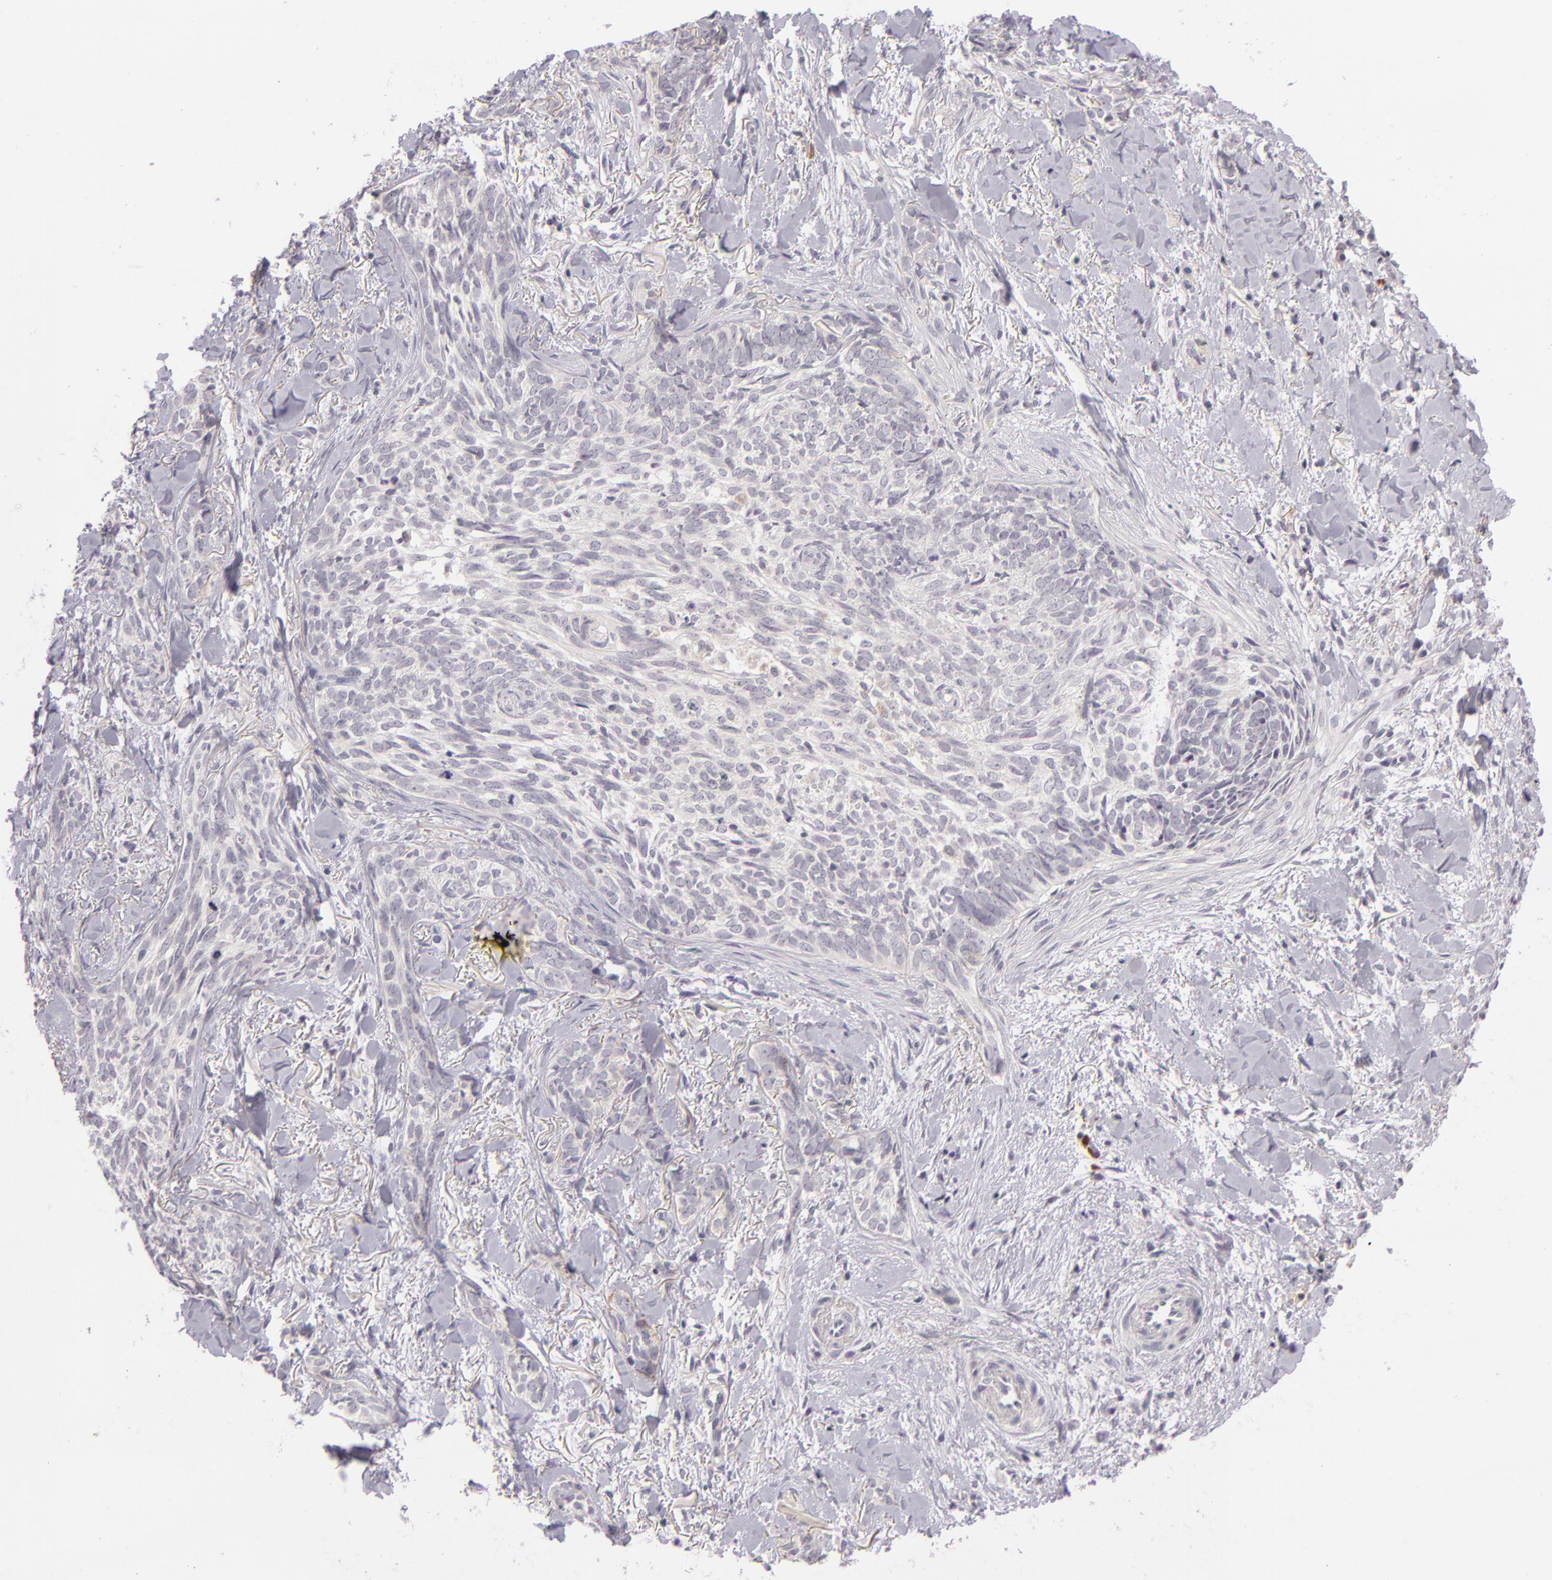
{"staining": {"intensity": "negative", "quantity": "none", "location": "none"}, "tissue": "skin cancer", "cell_type": "Tumor cells", "image_type": "cancer", "snomed": [{"axis": "morphology", "description": "Basal cell carcinoma"}, {"axis": "topography", "description": "Skin"}], "caption": "Immunohistochemical staining of human skin basal cell carcinoma demonstrates no significant expression in tumor cells.", "gene": "DAG1", "patient": {"sex": "female", "age": 81}}